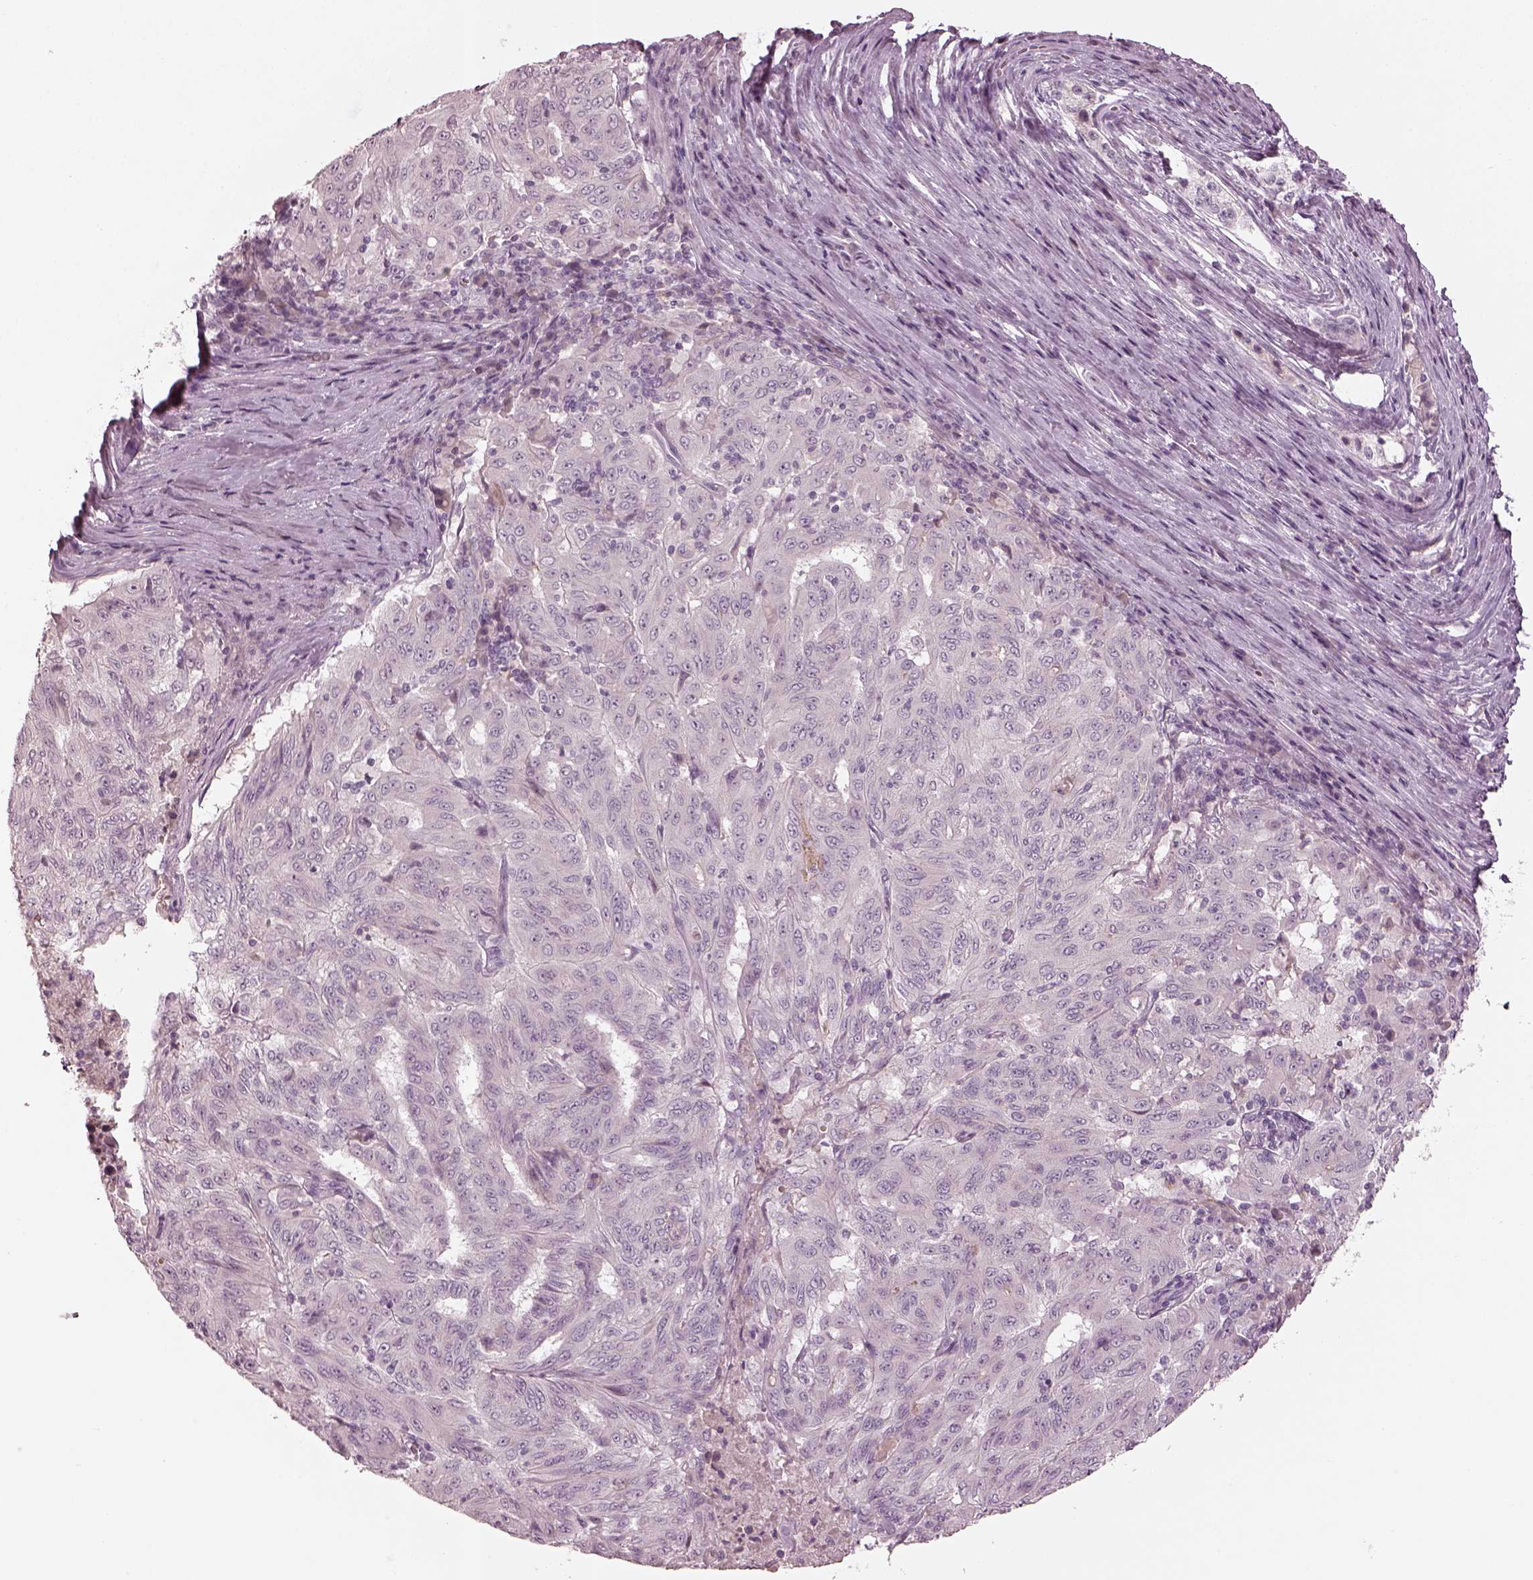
{"staining": {"intensity": "negative", "quantity": "none", "location": "none"}, "tissue": "pancreatic cancer", "cell_type": "Tumor cells", "image_type": "cancer", "snomed": [{"axis": "morphology", "description": "Adenocarcinoma, NOS"}, {"axis": "topography", "description": "Pancreas"}], "caption": "The image displays no significant staining in tumor cells of pancreatic cancer.", "gene": "SPATA6L", "patient": {"sex": "male", "age": 63}}